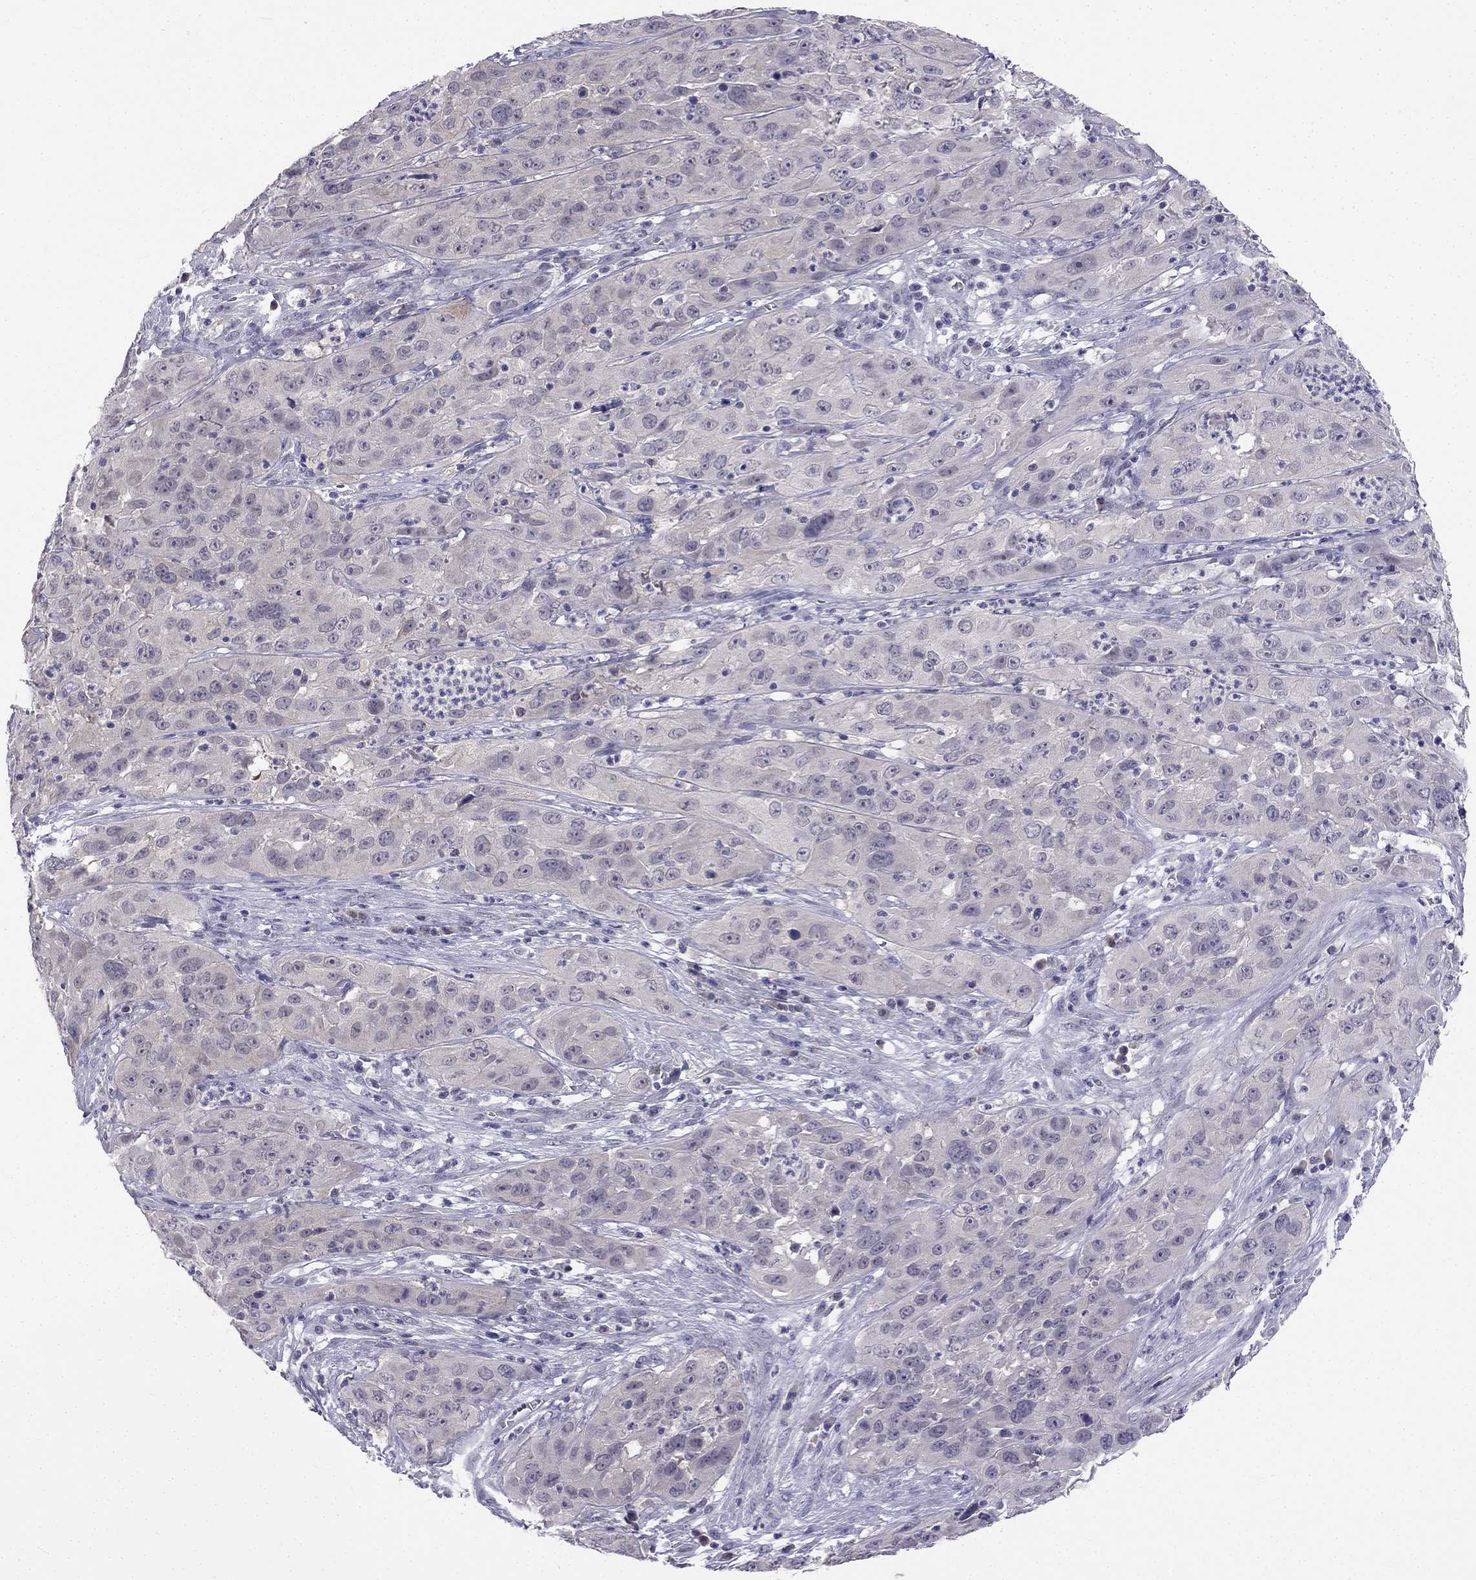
{"staining": {"intensity": "negative", "quantity": "none", "location": "none"}, "tissue": "cervical cancer", "cell_type": "Tumor cells", "image_type": "cancer", "snomed": [{"axis": "morphology", "description": "Squamous cell carcinoma, NOS"}, {"axis": "topography", "description": "Cervix"}], "caption": "Immunohistochemical staining of human cervical cancer shows no significant expression in tumor cells. (DAB (3,3'-diaminobenzidine) immunohistochemistry (IHC) visualized using brightfield microscopy, high magnification).", "gene": "C16orf89", "patient": {"sex": "female", "age": 32}}